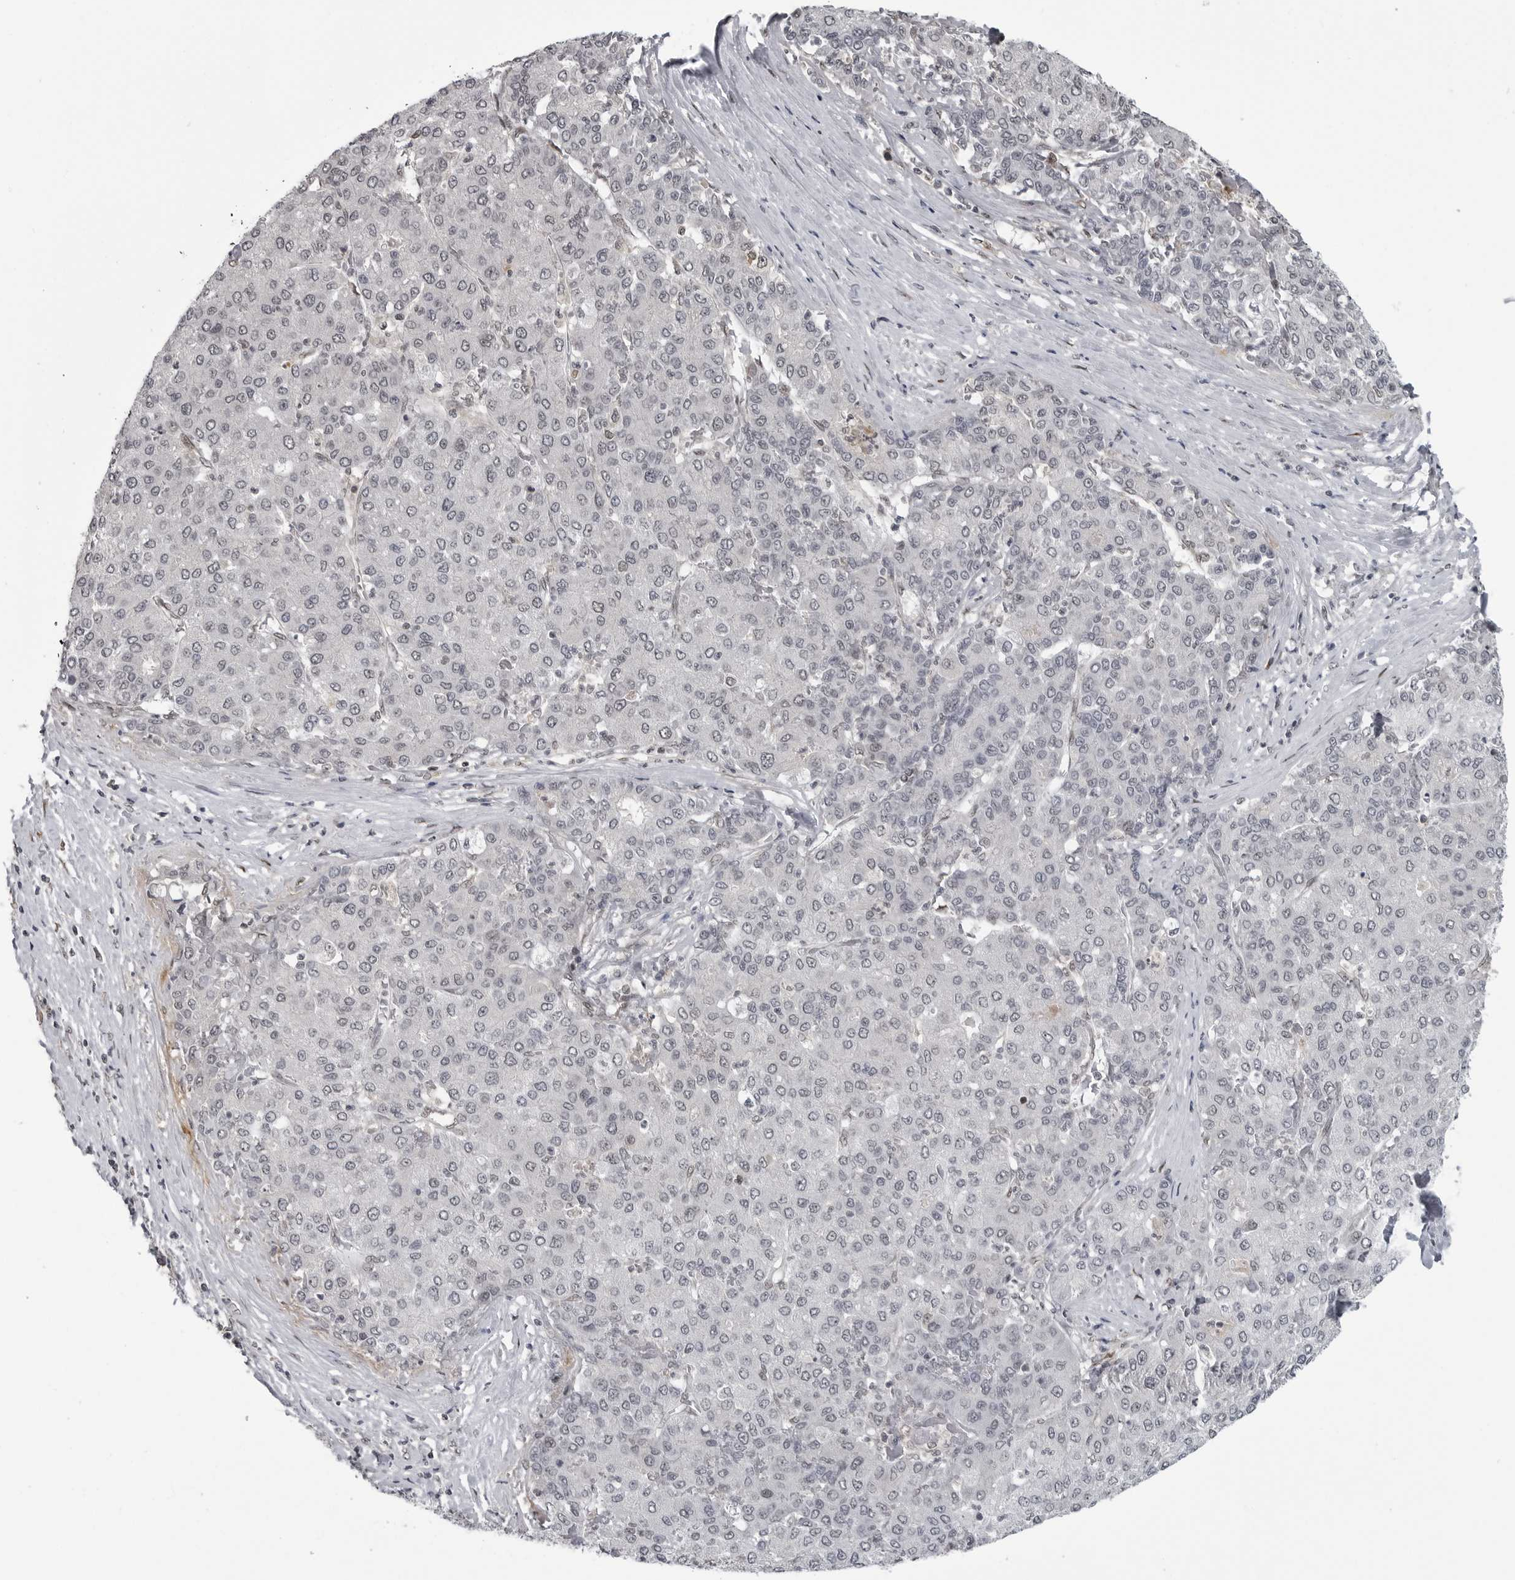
{"staining": {"intensity": "negative", "quantity": "none", "location": "none"}, "tissue": "liver cancer", "cell_type": "Tumor cells", "image_type": "cancer", "snomed": [{"axis": "morphology", "description": "Carcinoma, Hepatocellular, NOS"}, {"axis": "topography", "description": "Liver"}], "caption": "Image shows no protein positivity in tumor cells of liver cancer (hepatocellular carcinoma) tissue.", "gene": "C8orf58", "patient": {"sex": "male", "age": 65}}